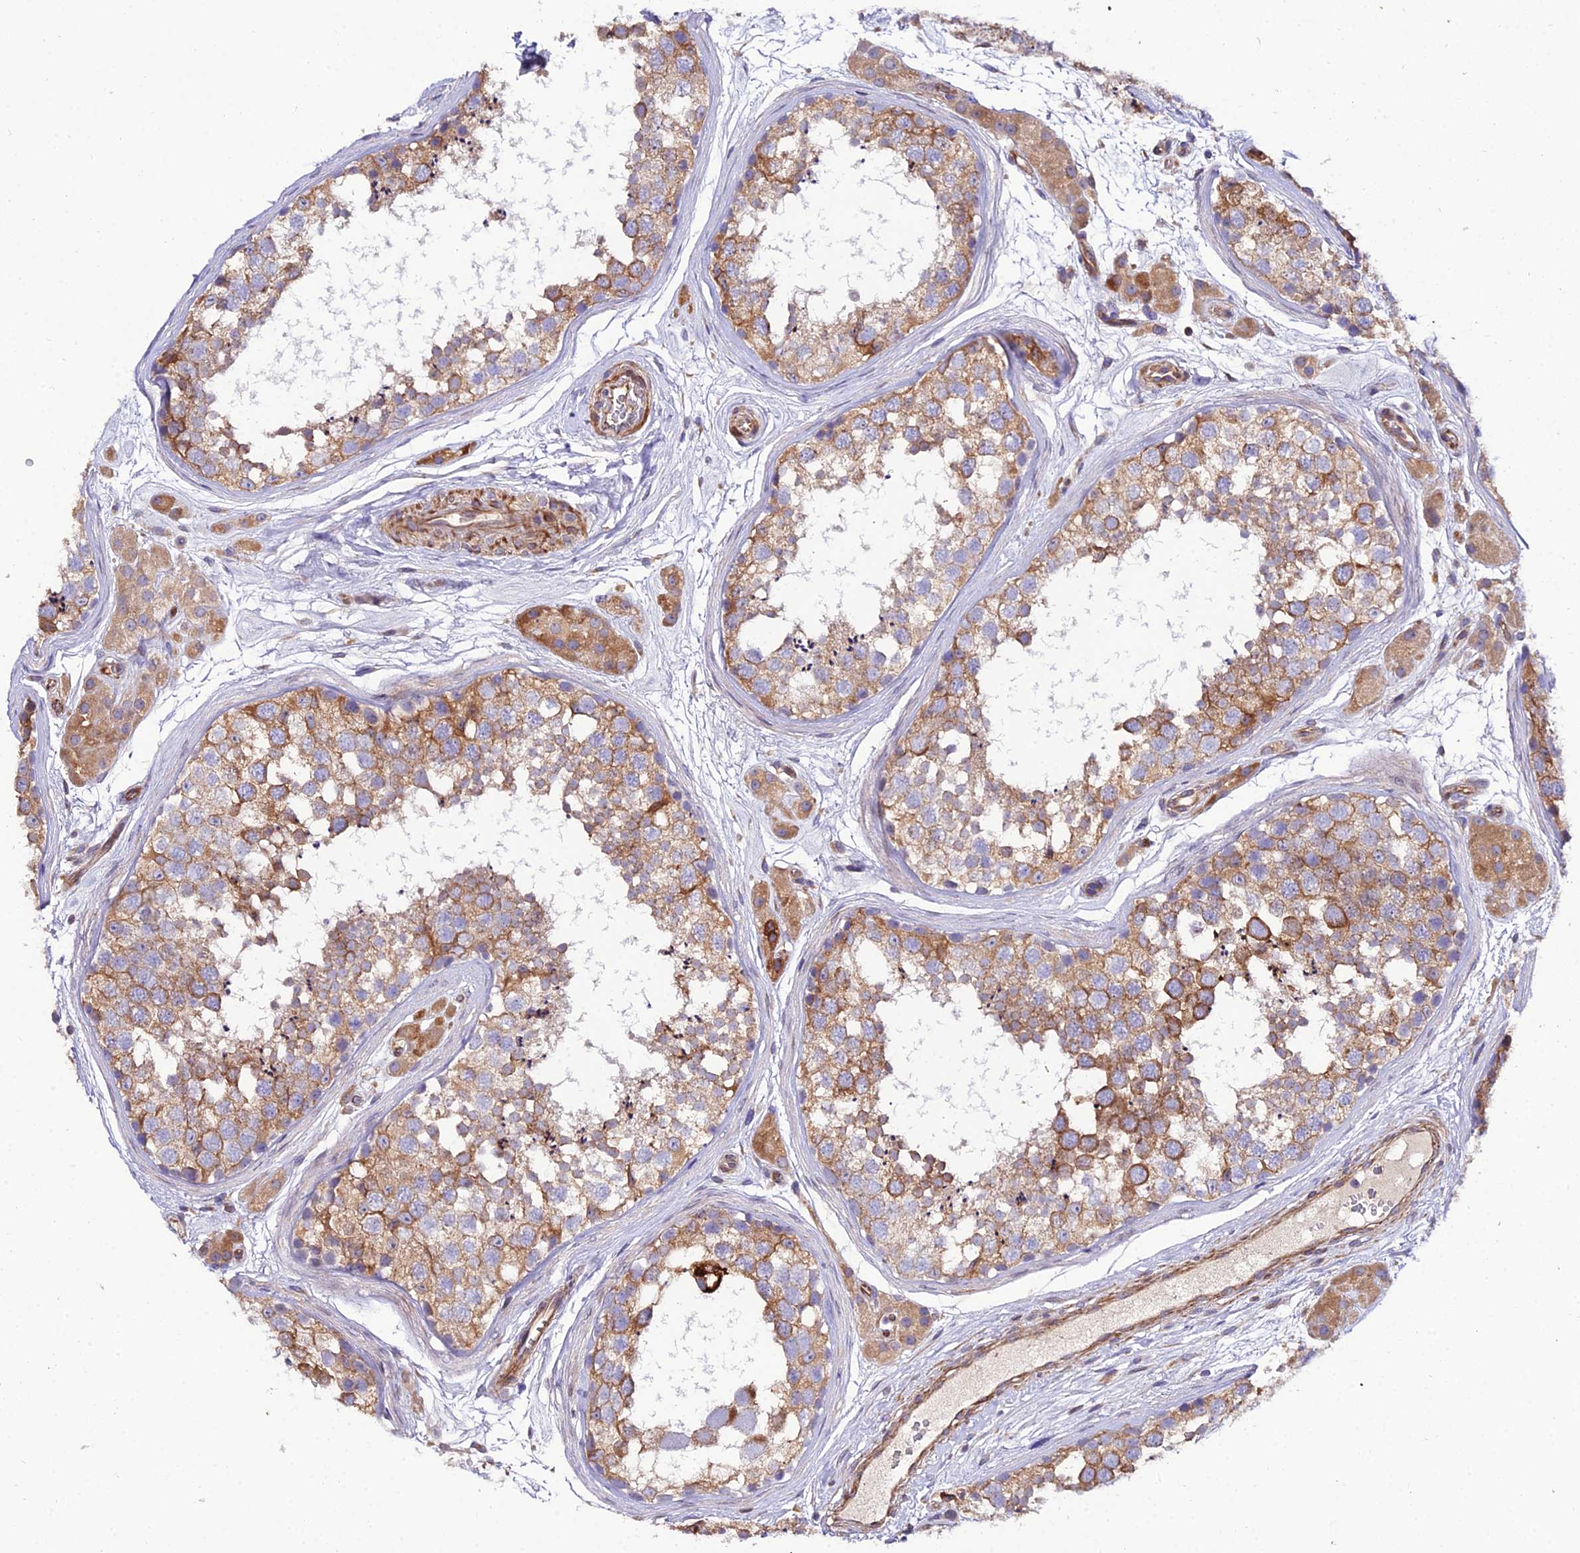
{"staining": {"intensity": "moderate", "quantity": ">75%", "location": "cytoplasmic/membranous"}, "tissue": "testis", "cell_type": "Cells in seminiferous ducts", "image_type": "normal", "snomed": [{"axis": "morphology", "description": "Normal tissue, NOS"}, {"axis": "topography", "description": "Testis"}], "caption": "The image exhibits immunohistochemical staining of benign testis. There is moderate cytoplasmic/membranous staining is present in approximately >75% of cells in seminiferous ducts. (IHC, brightfield microscopy, high magnification).", "gene": "ARL6IP1", "patient": {"sex": "male", "age": 56}}